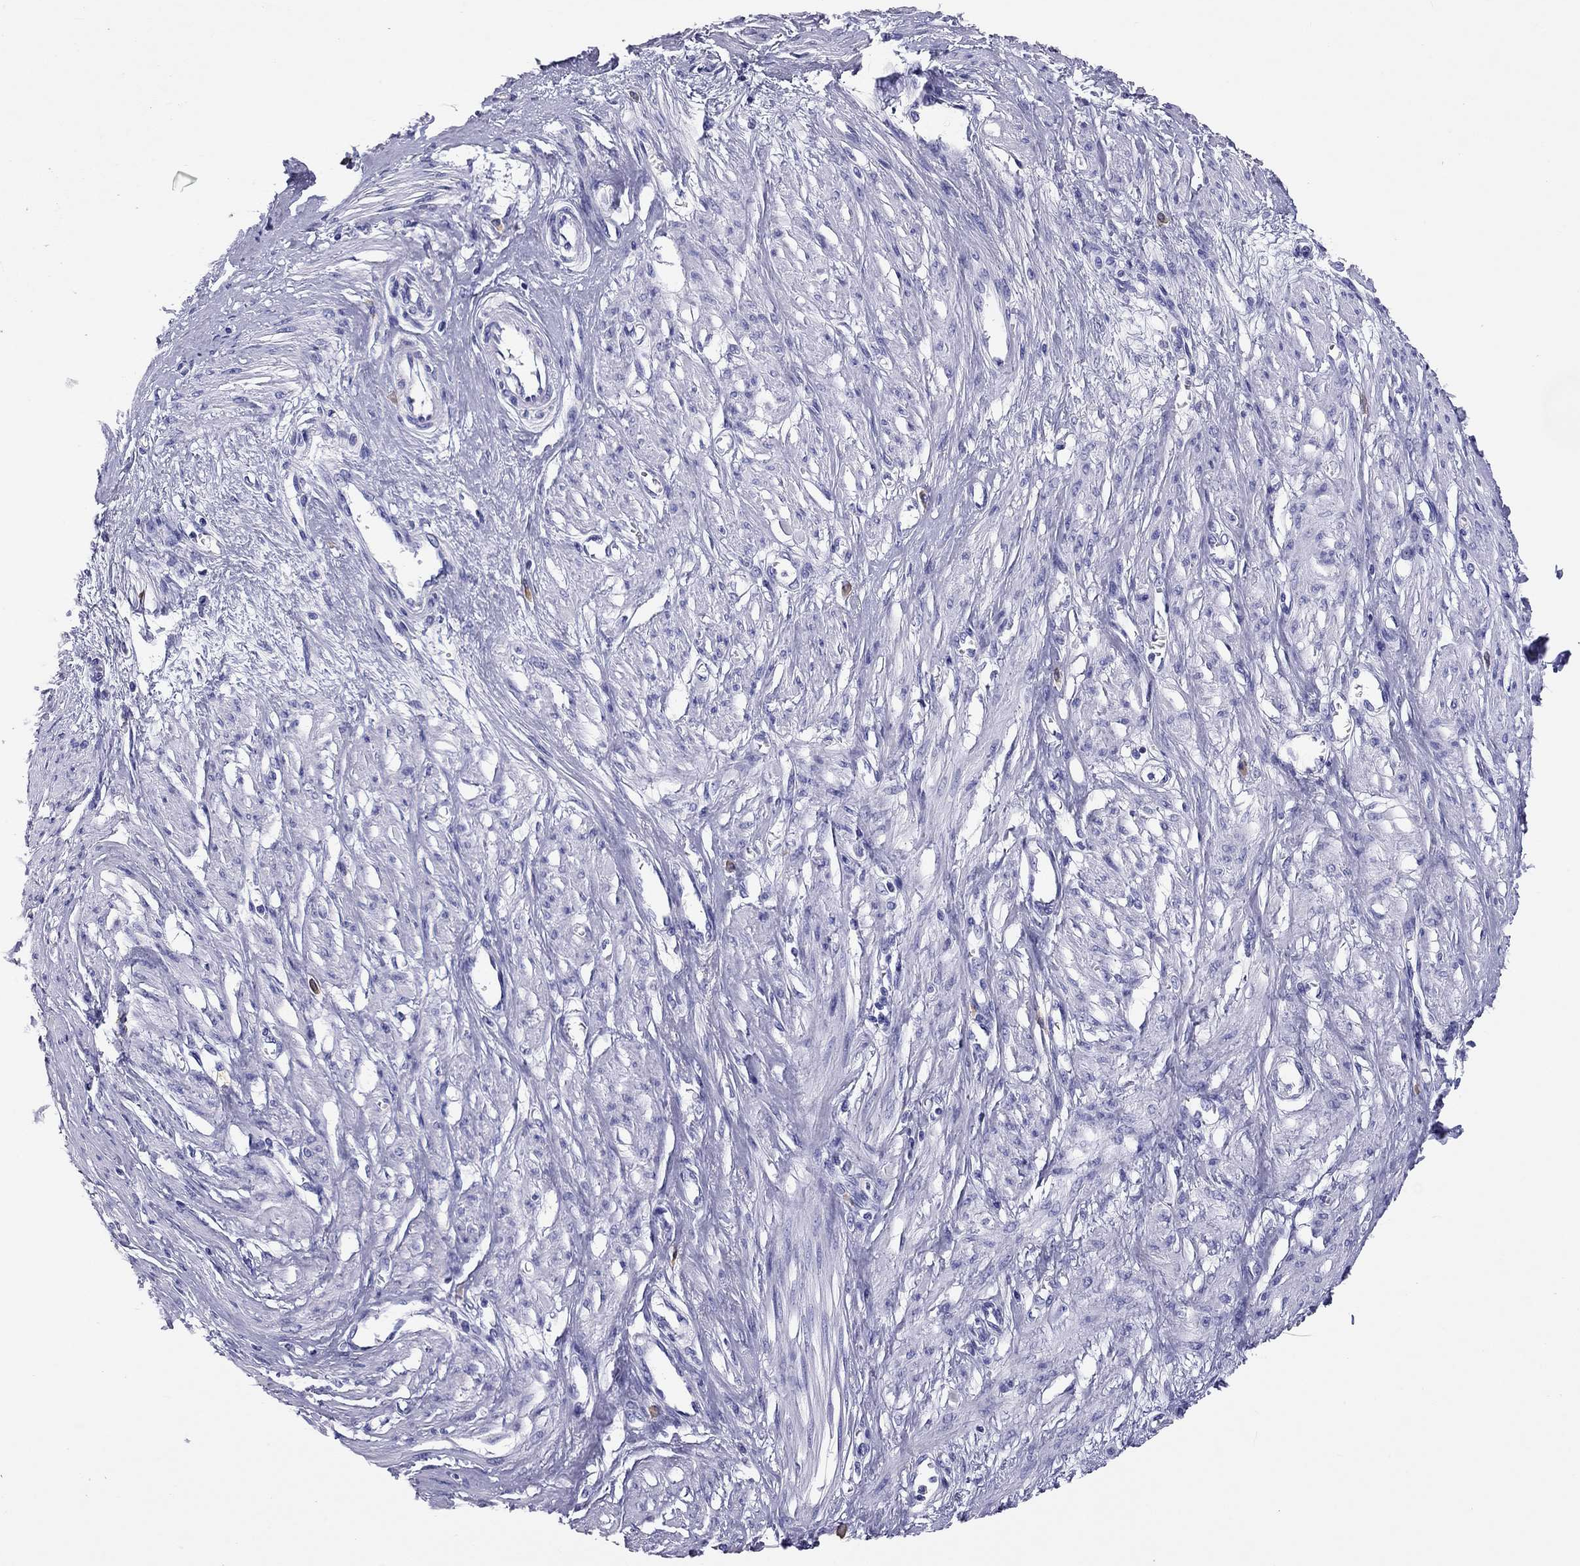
{"staining": {"intensity": "negative", "quantity": "none", "location": "none"}, "tissue": "smooth muscle", "cell_type": "Smooth muscle cells", "image_type": "normal", "snomed": [{"axis": "morphology", "description": "Normal tissue, NOS"}, {"axis": "topography", "description": "Smooth muscle"}, {"axis": "topography", "description": "Uterus"}], "caption": "Benign smooth muscle was stained to show a protein in brown. There is no significant positivity in smooth muscle cells. (DAB (3,3'-diaminobenzidine) immunohistochemistry with hematoxylin counter stain).", "gene": "CALHM1", "patient": {"sex": "female", "age": 39}}